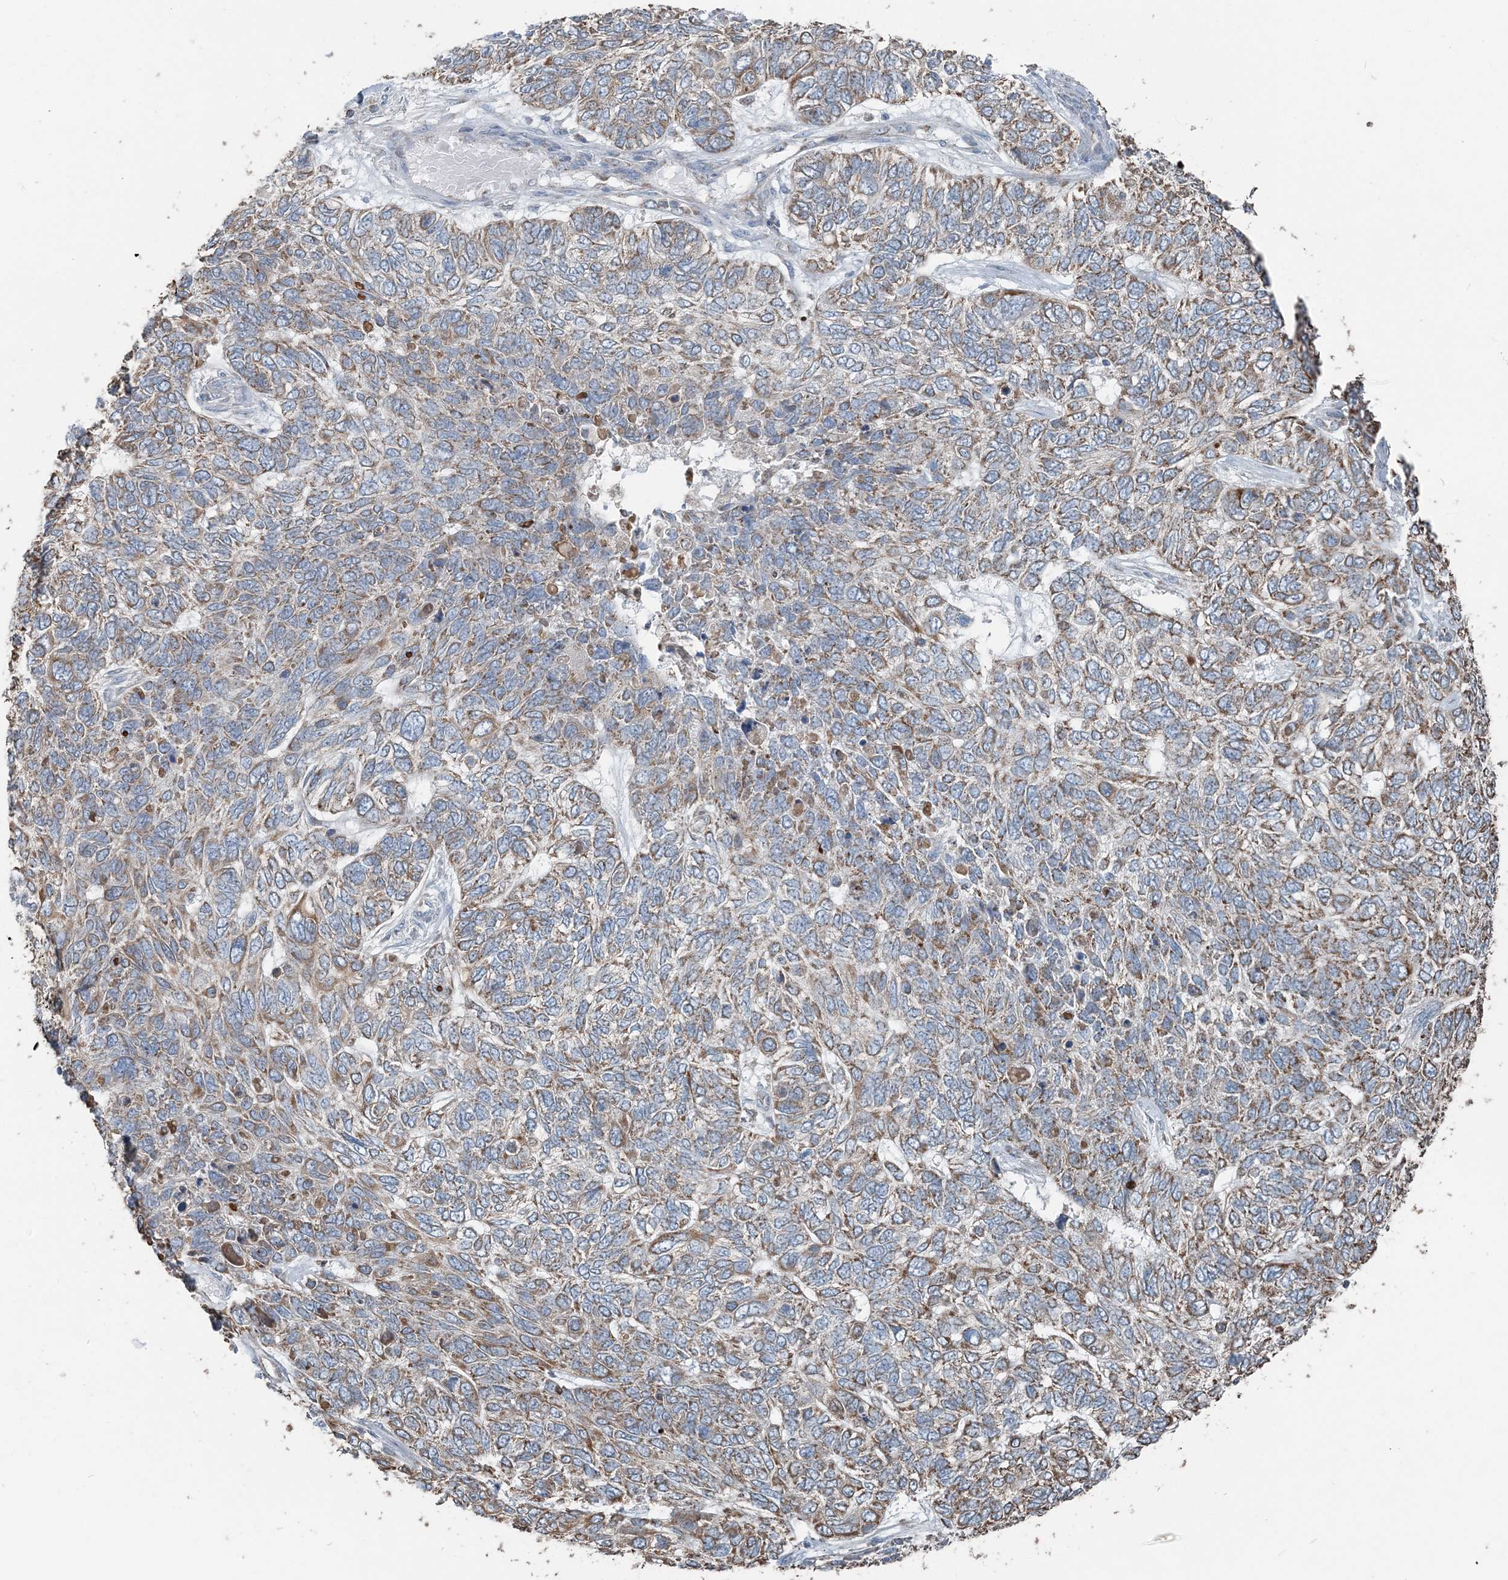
{"staining": {"intensity": "moderate", "quantity": ">75%", "location": "cytoplasmic/membranous"}, "tissue": "skin cancer", "cell_type": "Tumor cells", "image_type": "cancer", "snomed": [{"axis": "morphology", "description": "Basal cell carcinoma"}, {"axis": "topography", "description": "Skin"}], "caption": "Protein expression analysis of human skin cancer (basal cell carcinoma) reveals moderate cytoplasmic/membranous positivity in about >75% of tumor cells.", "gene": "SUCLG1", "patient": {"sex": "female", "age": 65}}